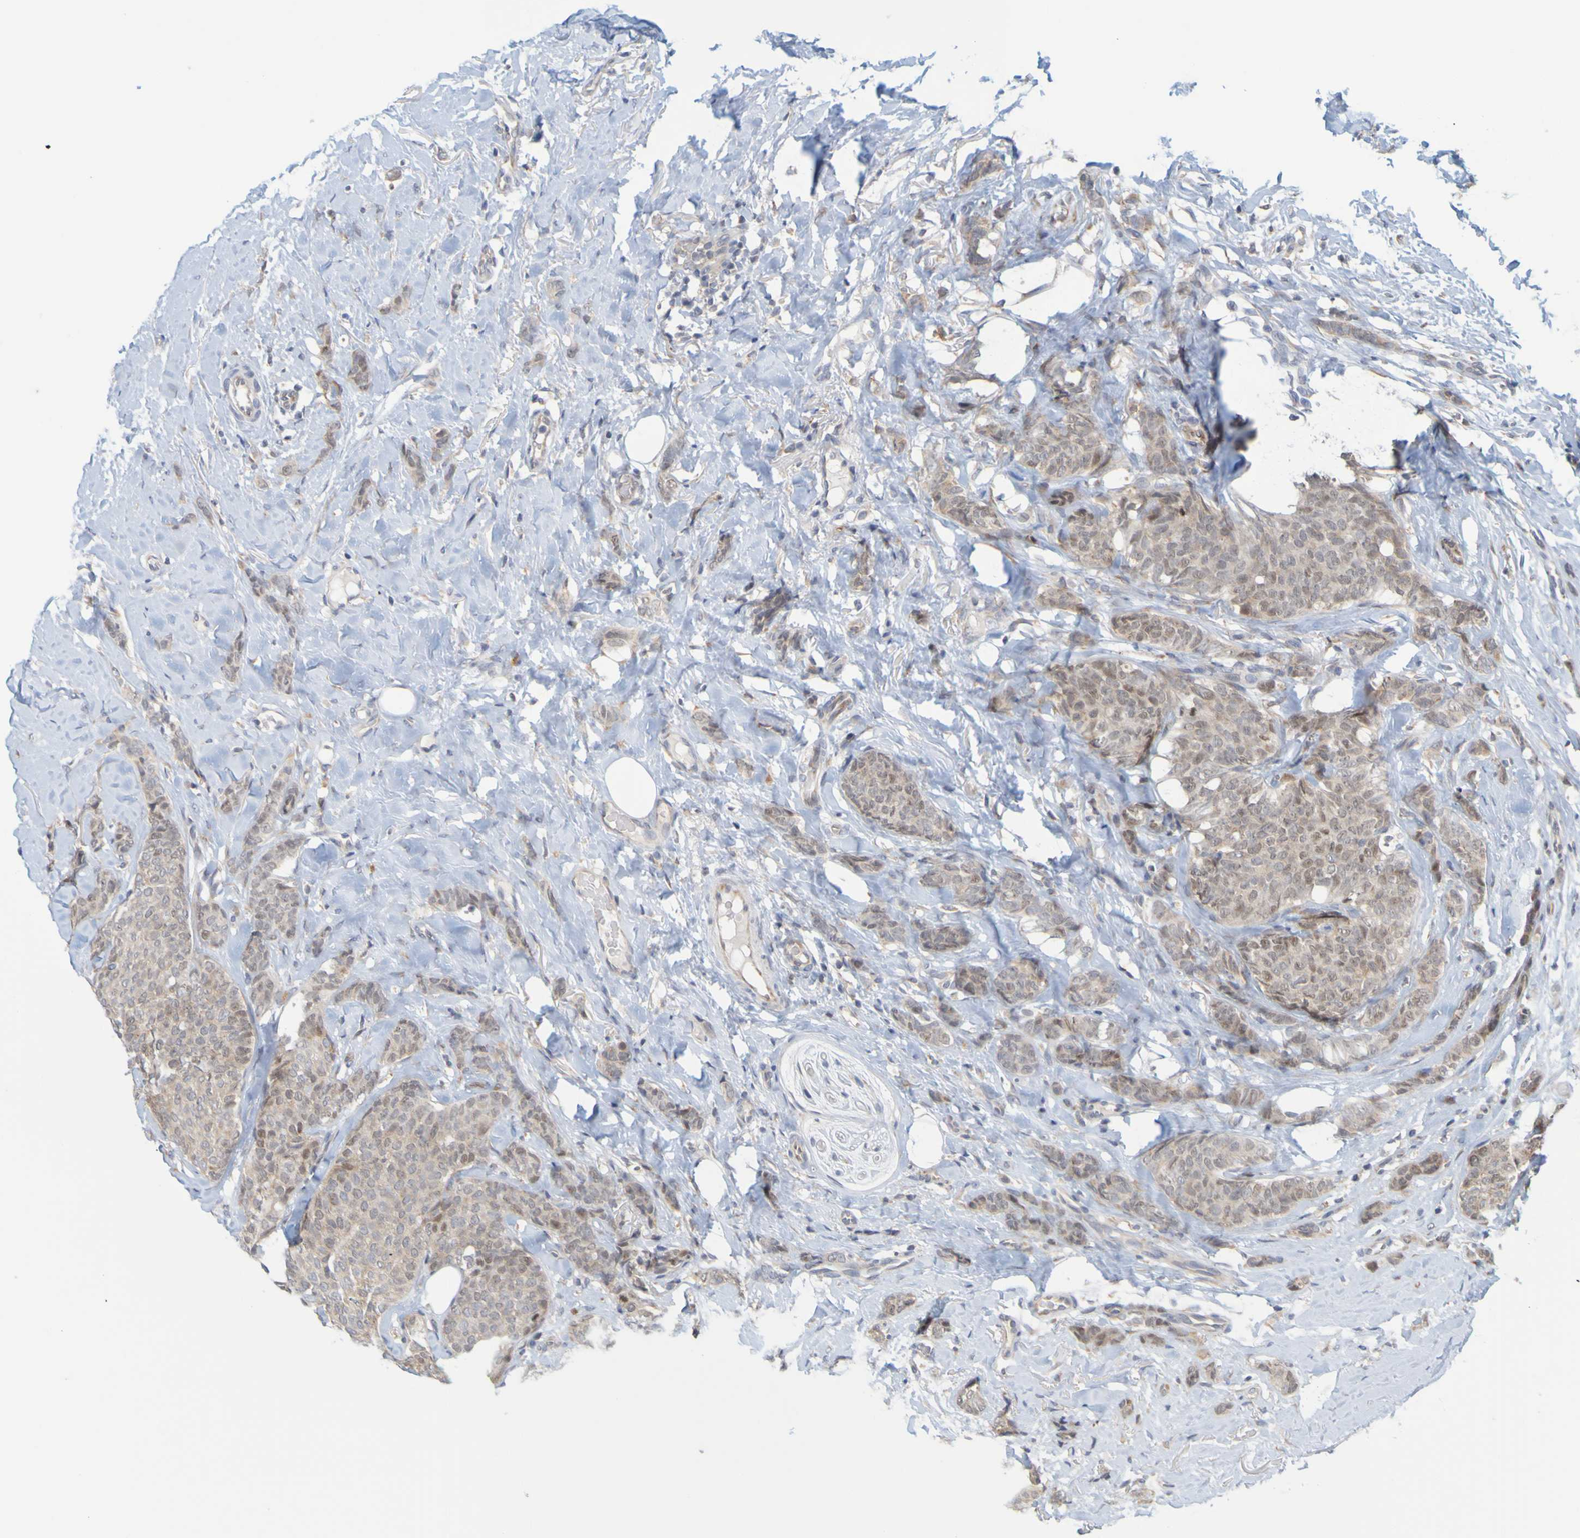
{"staining": {"intensity": "moderate", "quantity": "25%-75%", "location": "cytoplasmic/membranous,nuclear"}, "tissue": "breast cancer", "cell_type": "Tumor cells", "image_type": "cancer", "snomed": [{"axis": "morphology", "description": "Lobular carcinoma"}, {"axis": "topography", "description": "Skin"}, {"axis": "topography", "description": "Breast"}], "caption": "A high-resolution image shows immunohistochemistry staining of breast cancer (lobular carcinoma), which reveals moderate cytoplasmic/membranous and nuclear positivity in about 25%-75% of tumor cells.", "gene": "MOGS", "patient": {"sex": "female", "age": 46}}